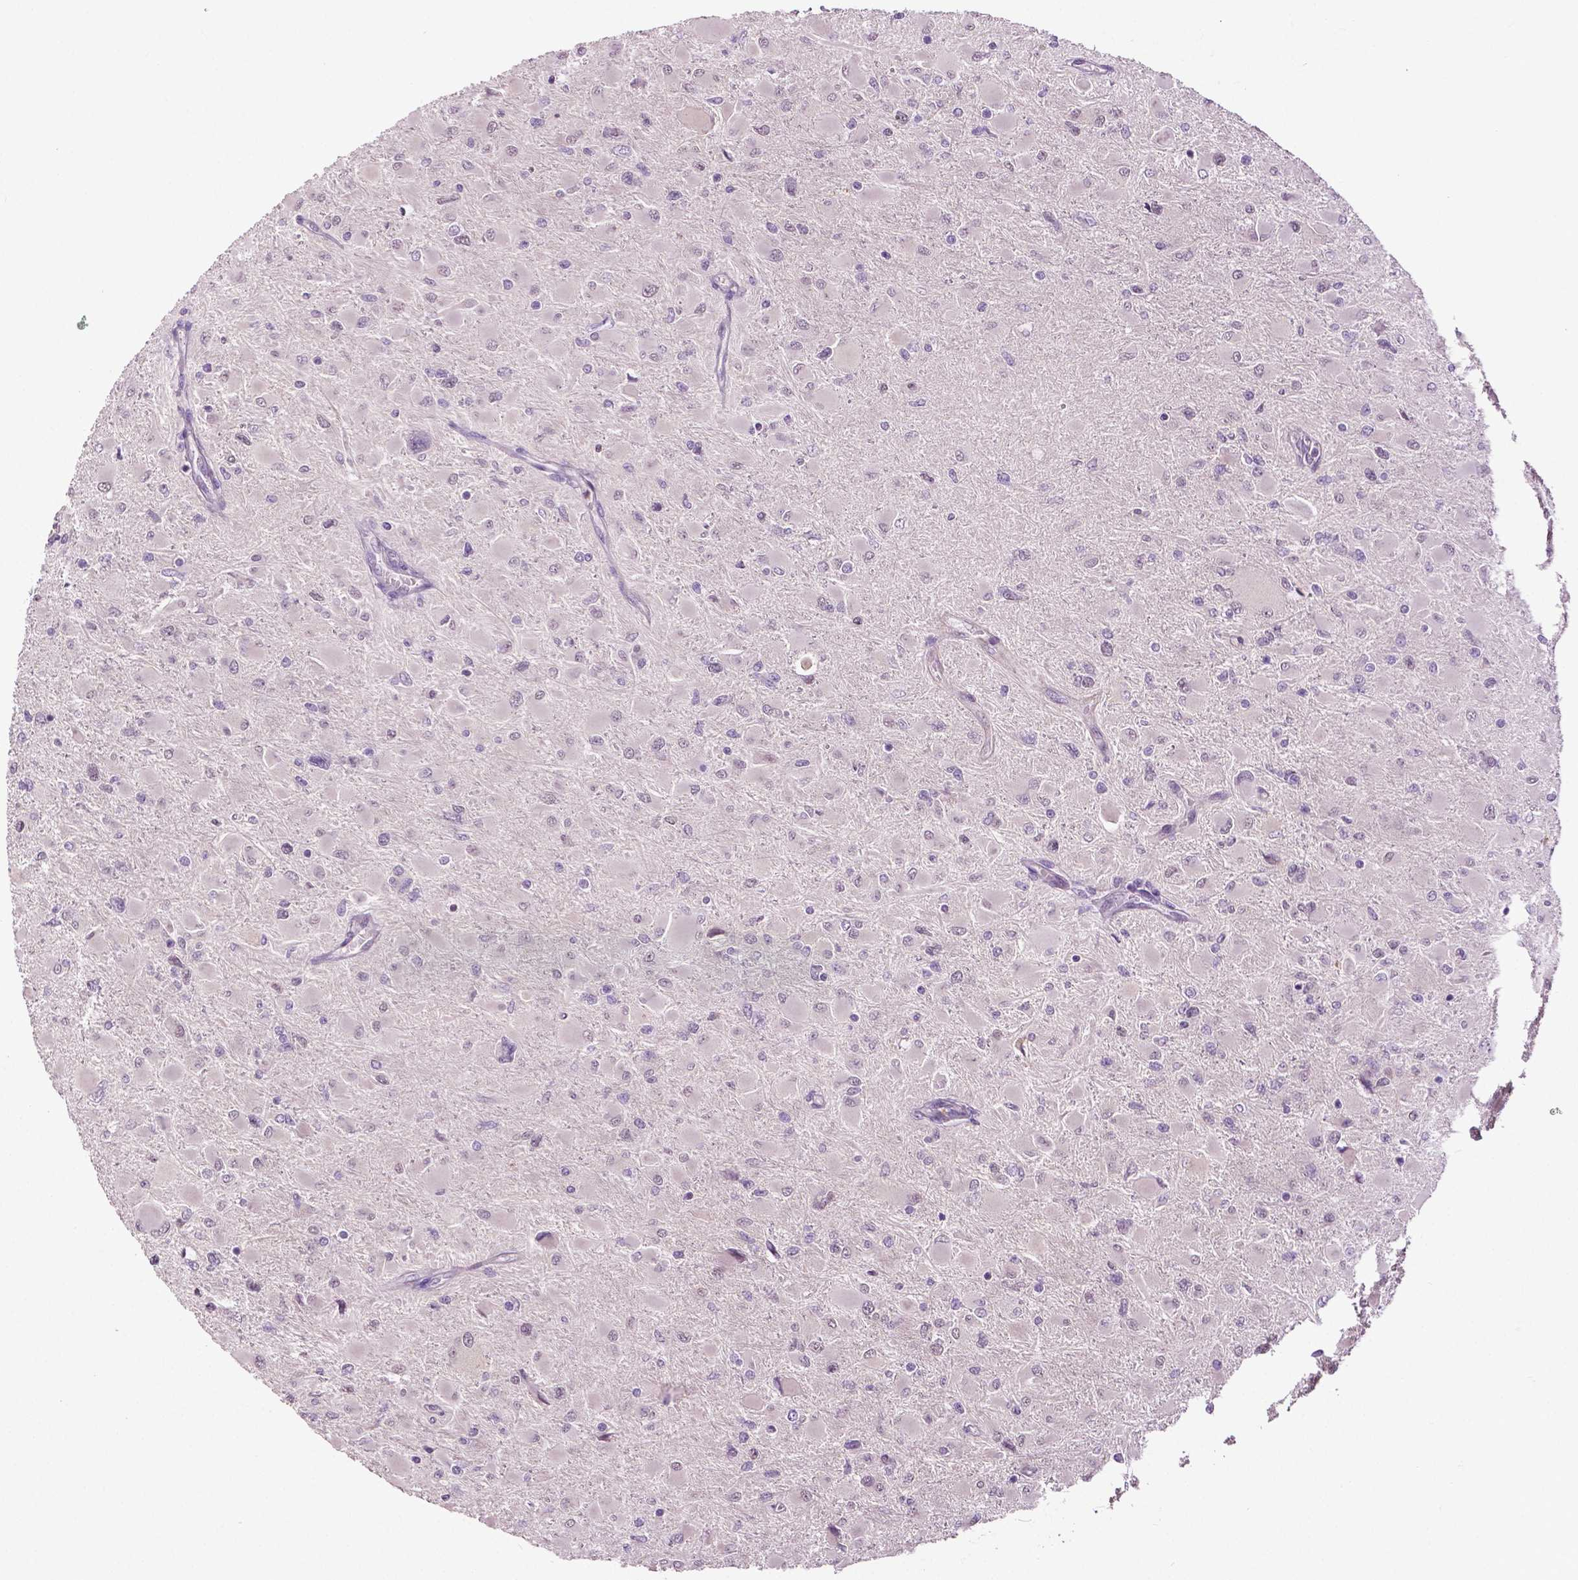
{"staining": {"intensity": "negative", "quantity": "none", "location": "none"}, "tissue": "glioma", "cell_type": "Tumor cells", "image_type": "cancer", "snomed": [{"axis": "morphology", "description": "Glioma, malignant, High grade"}, {"axis": "topography", "description": "Cerebral cortex"}], "caption": "A histopathology image of human malignant high-grade glioma is negative for staining in tumor cells. The staining is performed using DAB brown chromogen with nuclei counter-stained in using hematoxylin.", "gene": "PTPN5", "patient": {"sex": "female", "age": 36}}